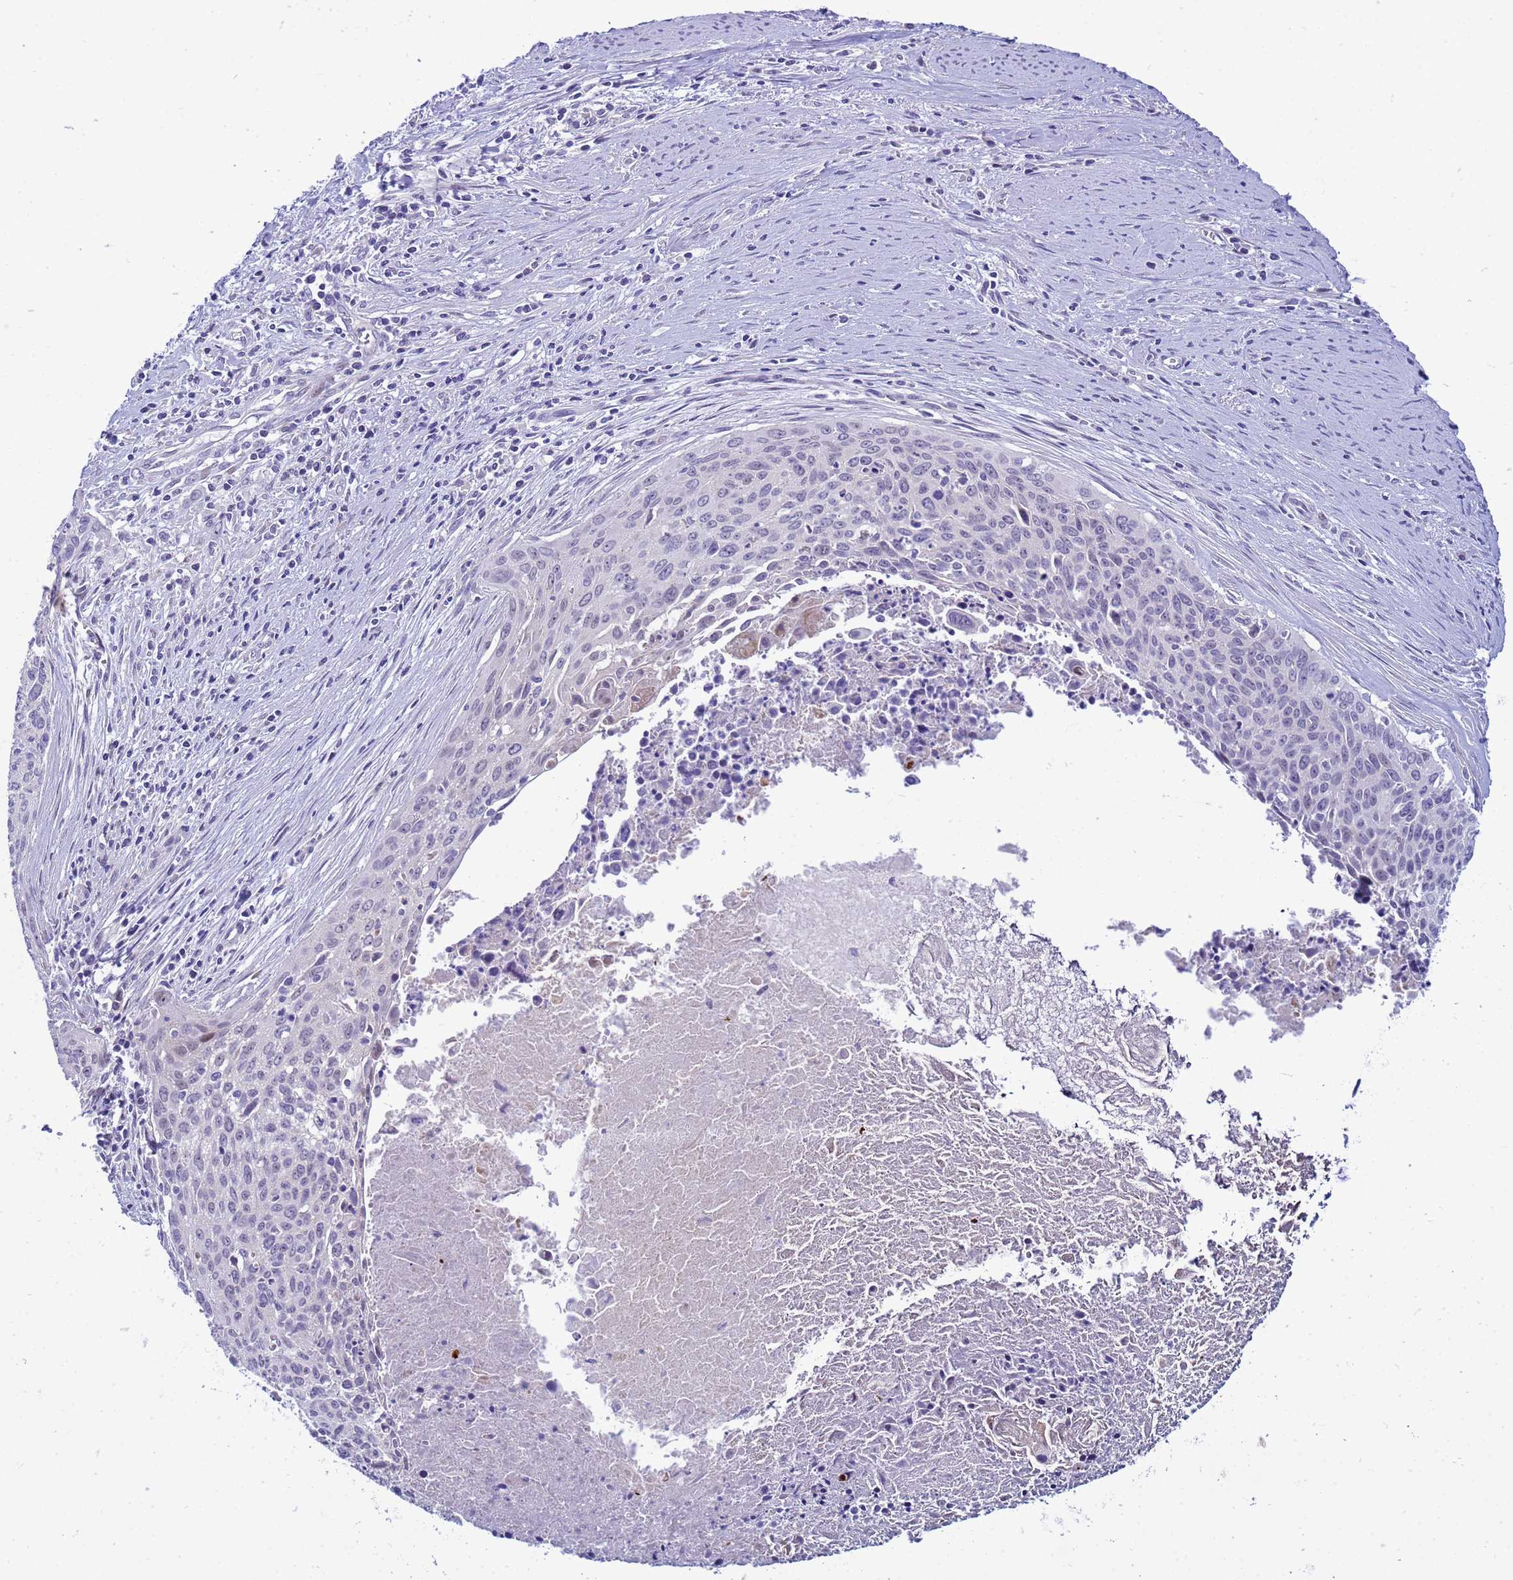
{"staining": {"intensity": "negative", "quantity": "none", "location": "none"}, "tissue": "cervical cancer", "cell_type": "Tumor cells", "image_type": "cancer", "snomed": [{"axis": "morphology", "description": "Squamous cell carcinoma, NOS"}, {"axis": "topography", "description": "Cervix"}], "caption": "Tumor cells are negative for protein expression in human cervical cancer.", "gene": "LRATD1", "patient": {"sex": "female", "age": 55}}